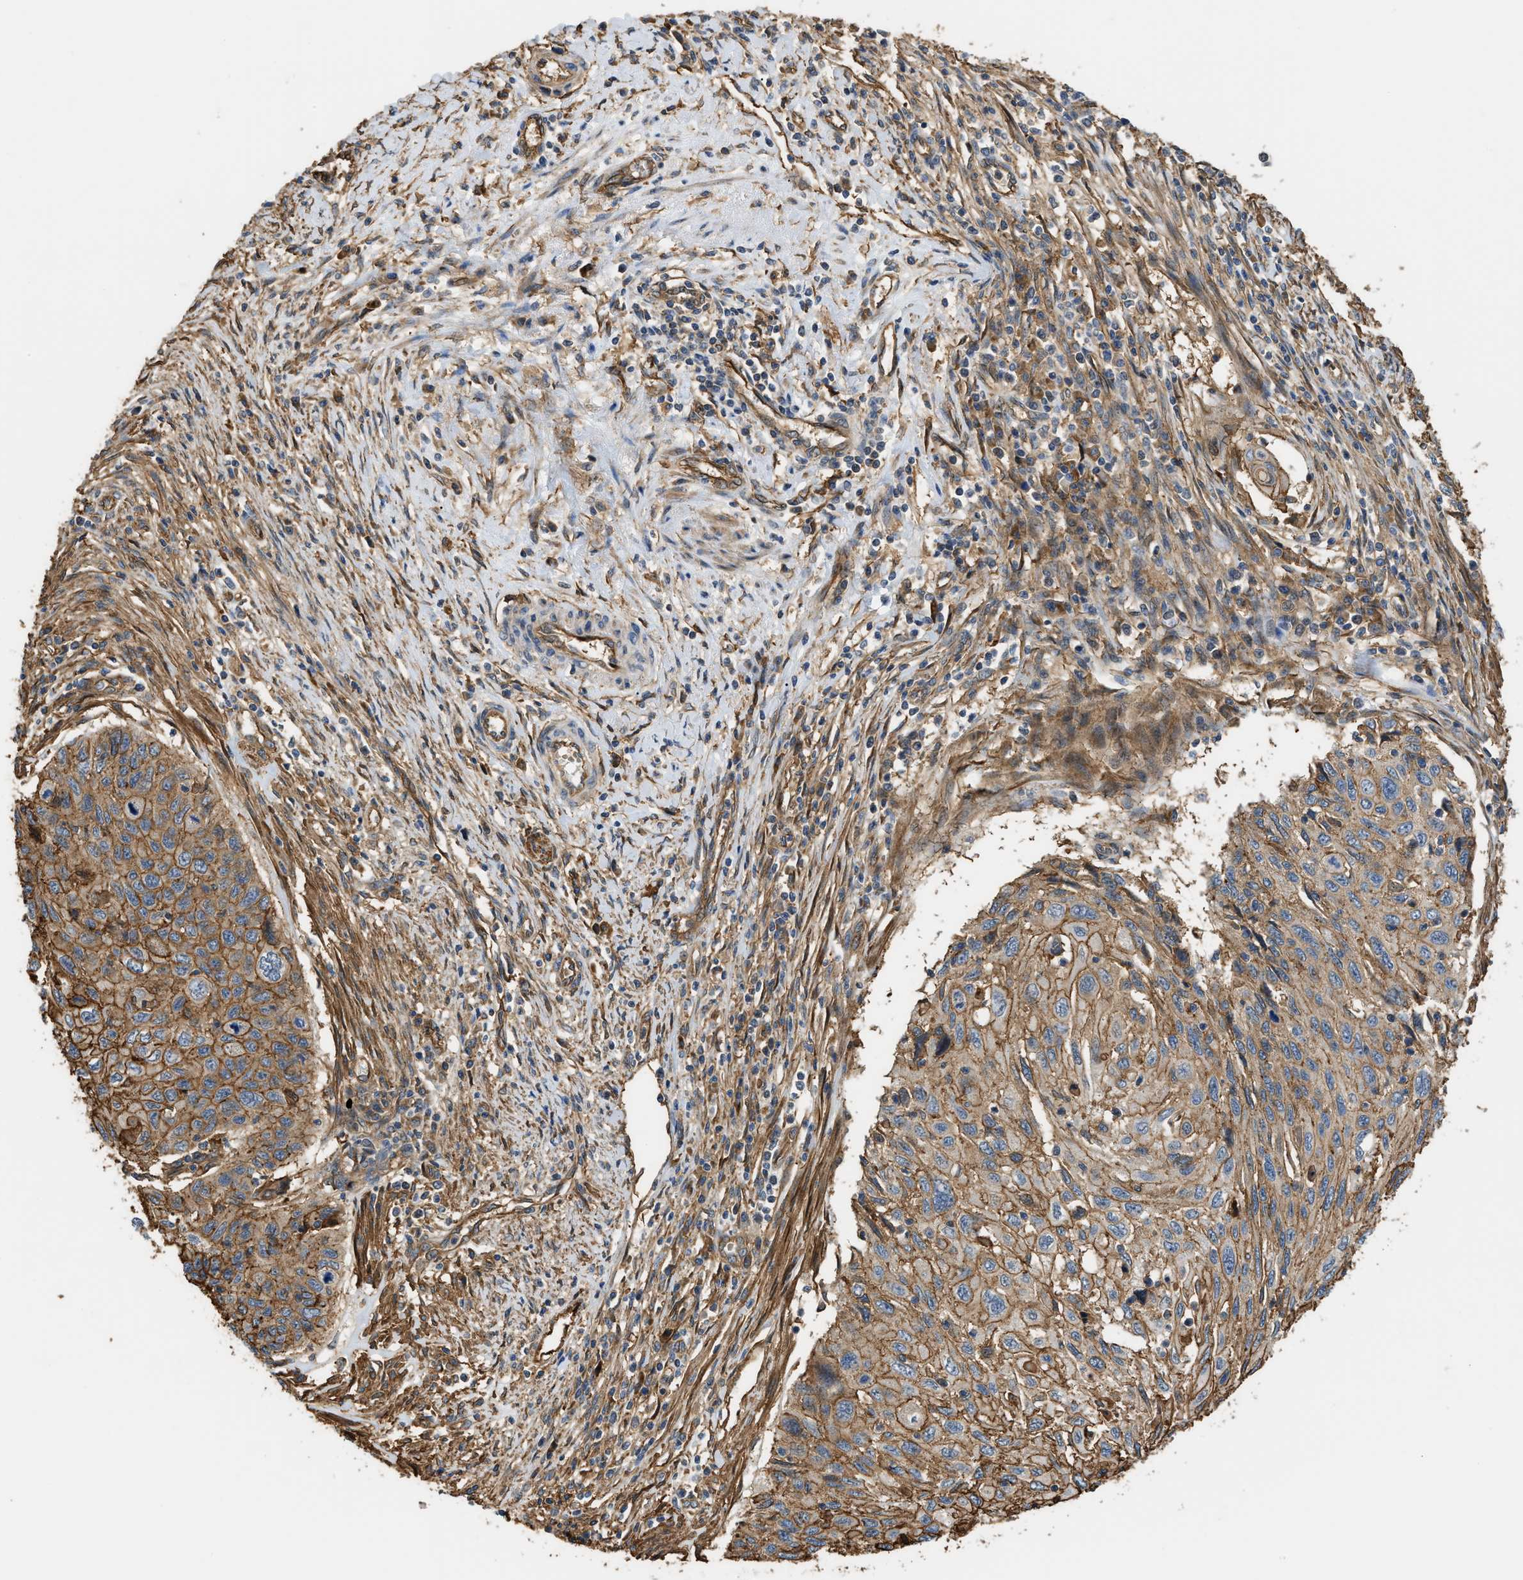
{"staining": {"intensity": "moderate", "quantity": ">75%", "location": "cytoplasmic/membranous"}, "tissue": "cervical cancer", "cell_type": "Tumor cells", "image_type": "cancer", "snomed": [{"axis": "morphology", "description": "Squamous cell carcinoma, NOS"}, {"axis": "topography", "description": "Cervix"}], "caption": "DAB (3,3'-diaminobenzidine) immunohistochemical staining of human squamous cell carcinoma (cervical) demonstrates moderate cytoplasmic/membranous protein staining in about >75% of tumor cells.", "gene": "DDHD2", "patient": {"sex": "female", "age": 70}}